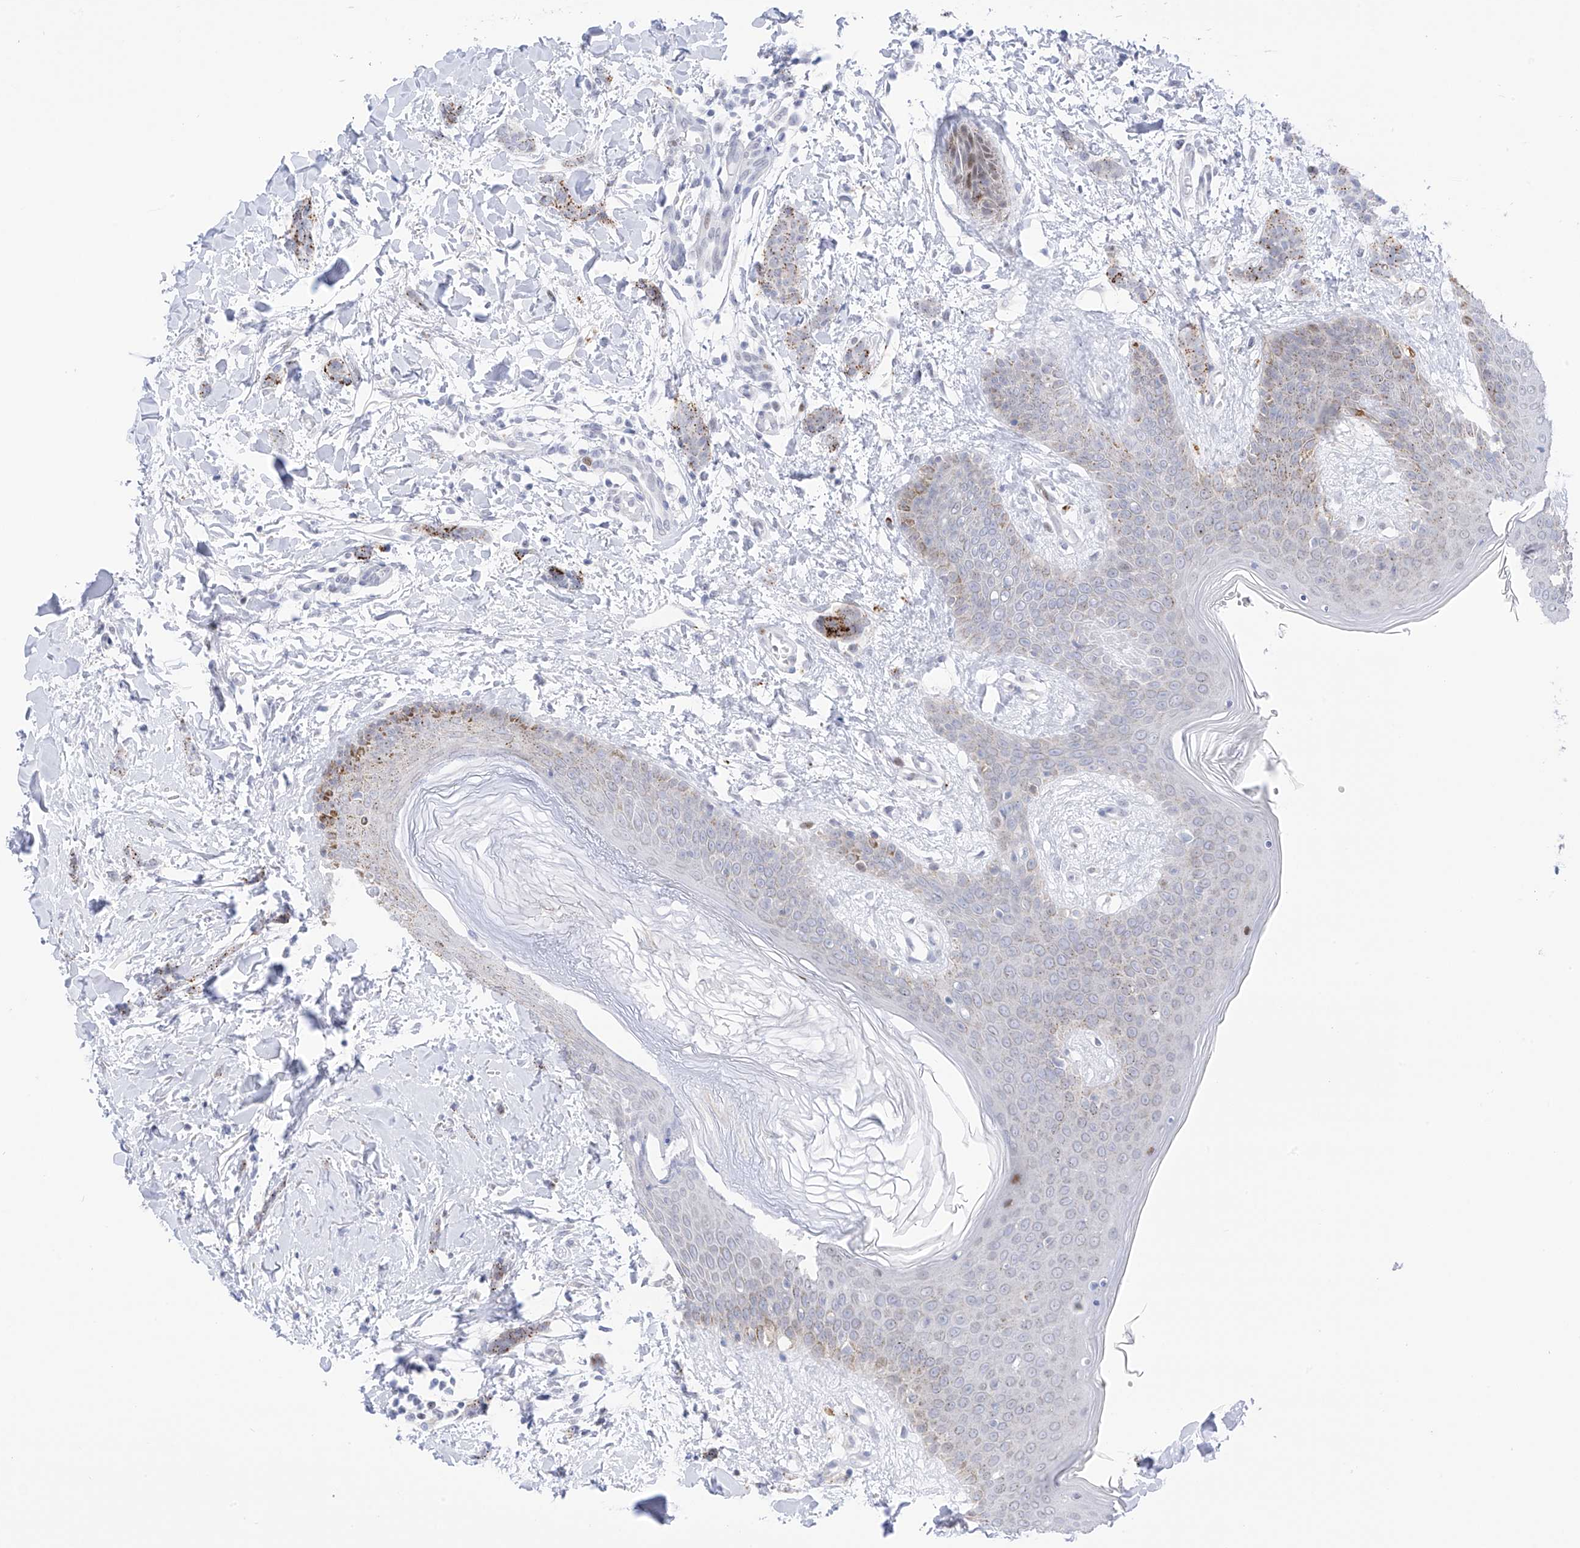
{"staining": {"intensity": "moderate", "quantity": ">75%", "location": "cytoplasmic/membranous"}, "tissue": "breast cancer", "cell_type": "Tumor cells", "image_type": "cancer", "snomed": [{"axis": "morphology", "description": "Lobular carcinoma"}, {"axis": "topography", "description": "Skin"}, {"axis": "topography", "description": "Breast"}], "caption": "Immunohistochemical staining of human breast cancer exhibits medium levels of moderate cytoplasmic/membranous staining in approximately >75% of tumor cells.", "gene": "PSPH", "patient": {"sex": "female", "age": 46}}